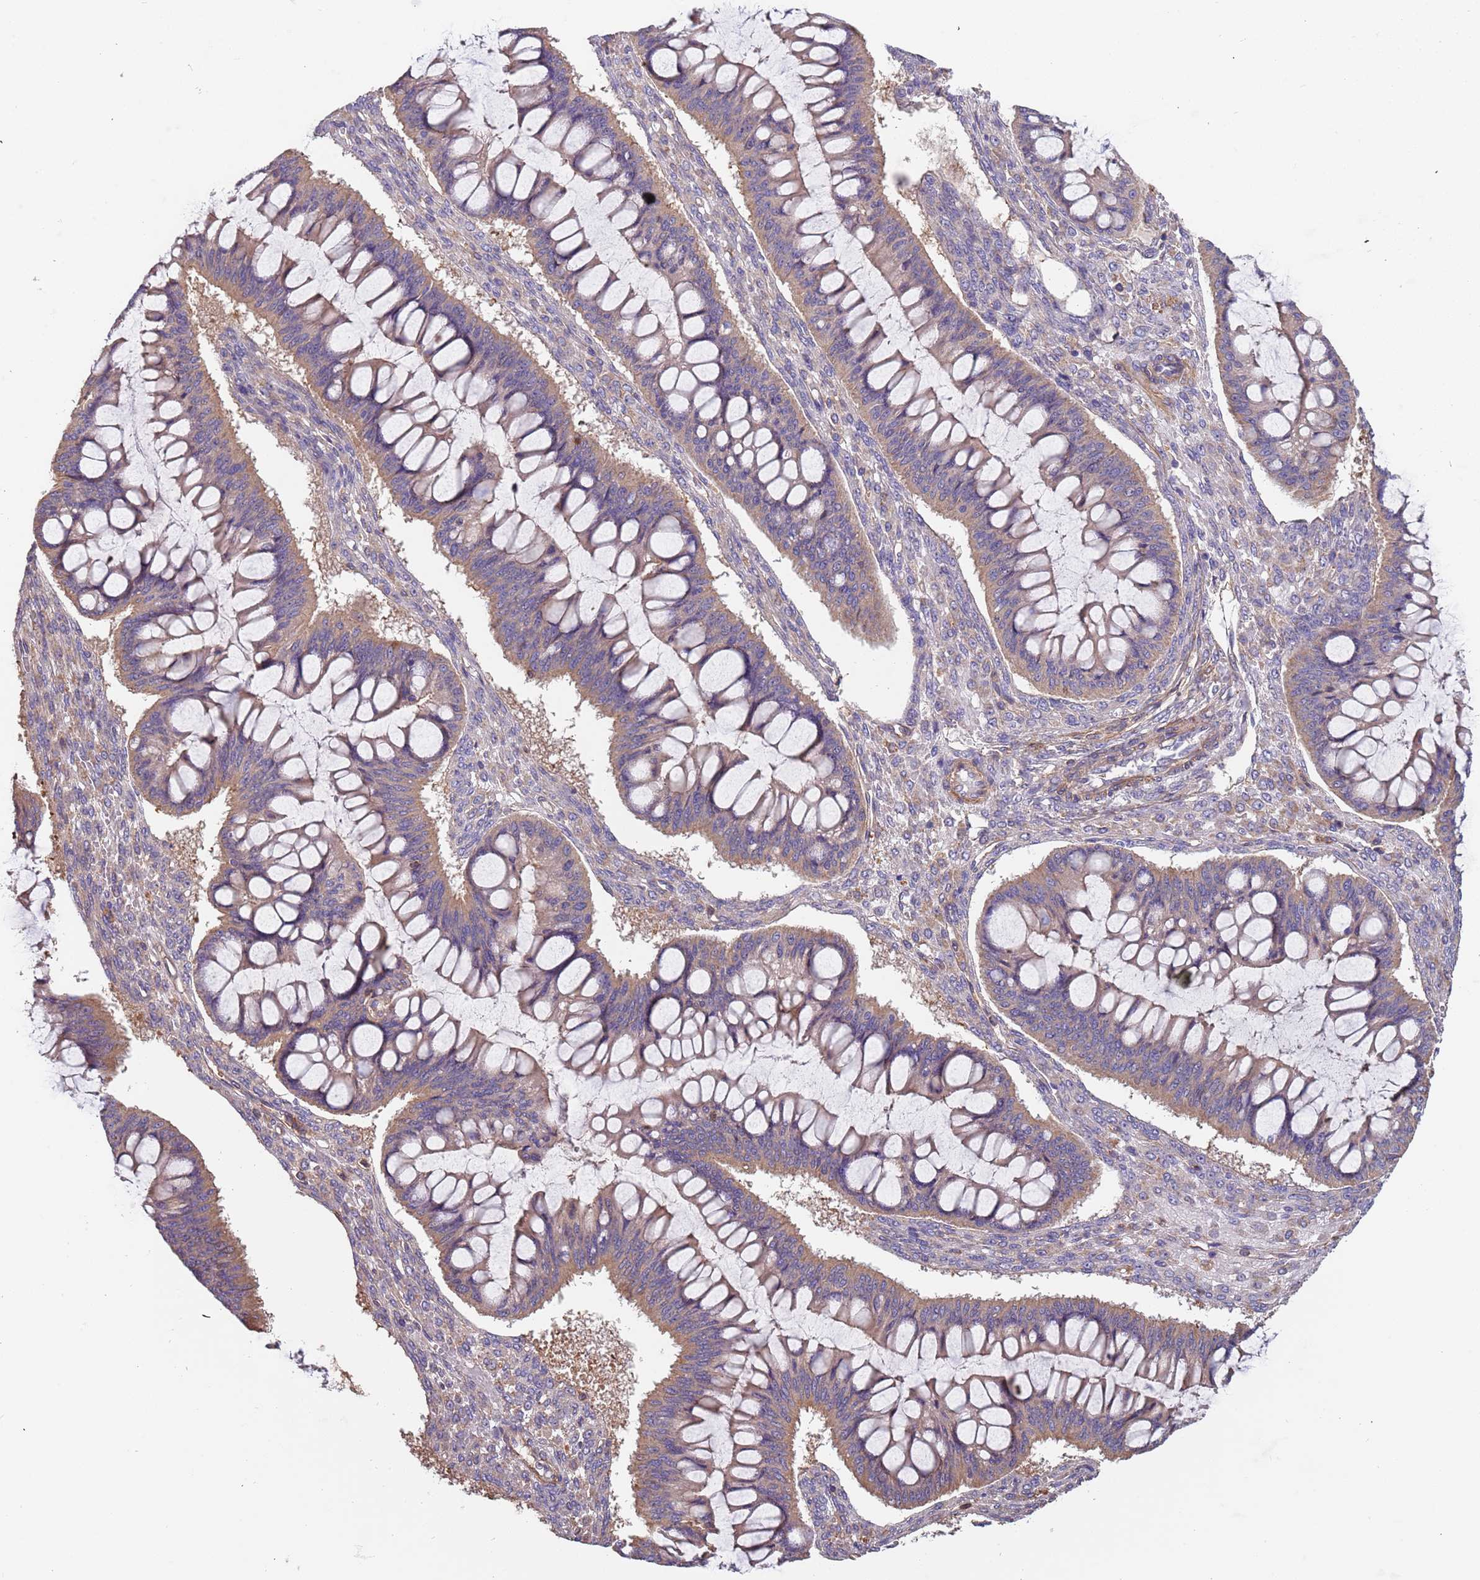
{"staining": {"intensity": "weak", "quantity": "25%-75%", "location": "cytoplasmic/membranous"}, "tissue": "ovarian cancer", "cell_type": "Tumor cells", "image_type": "cancer", "snomed": [{"axis": "morphology", "description": "Cystadenocarcinoma, mucinous, NOS"}, {"axis": "topography", "description": "Ovary"}], "caption": "Protein staining shows weak cytoplasmic/membranous staining in about 25%-75% of tumor cells in ovarian cancer (mucinous cystadenocarcinoma).", "gene": "SYT4", "patient": {"sex": "female", "age": 73}}